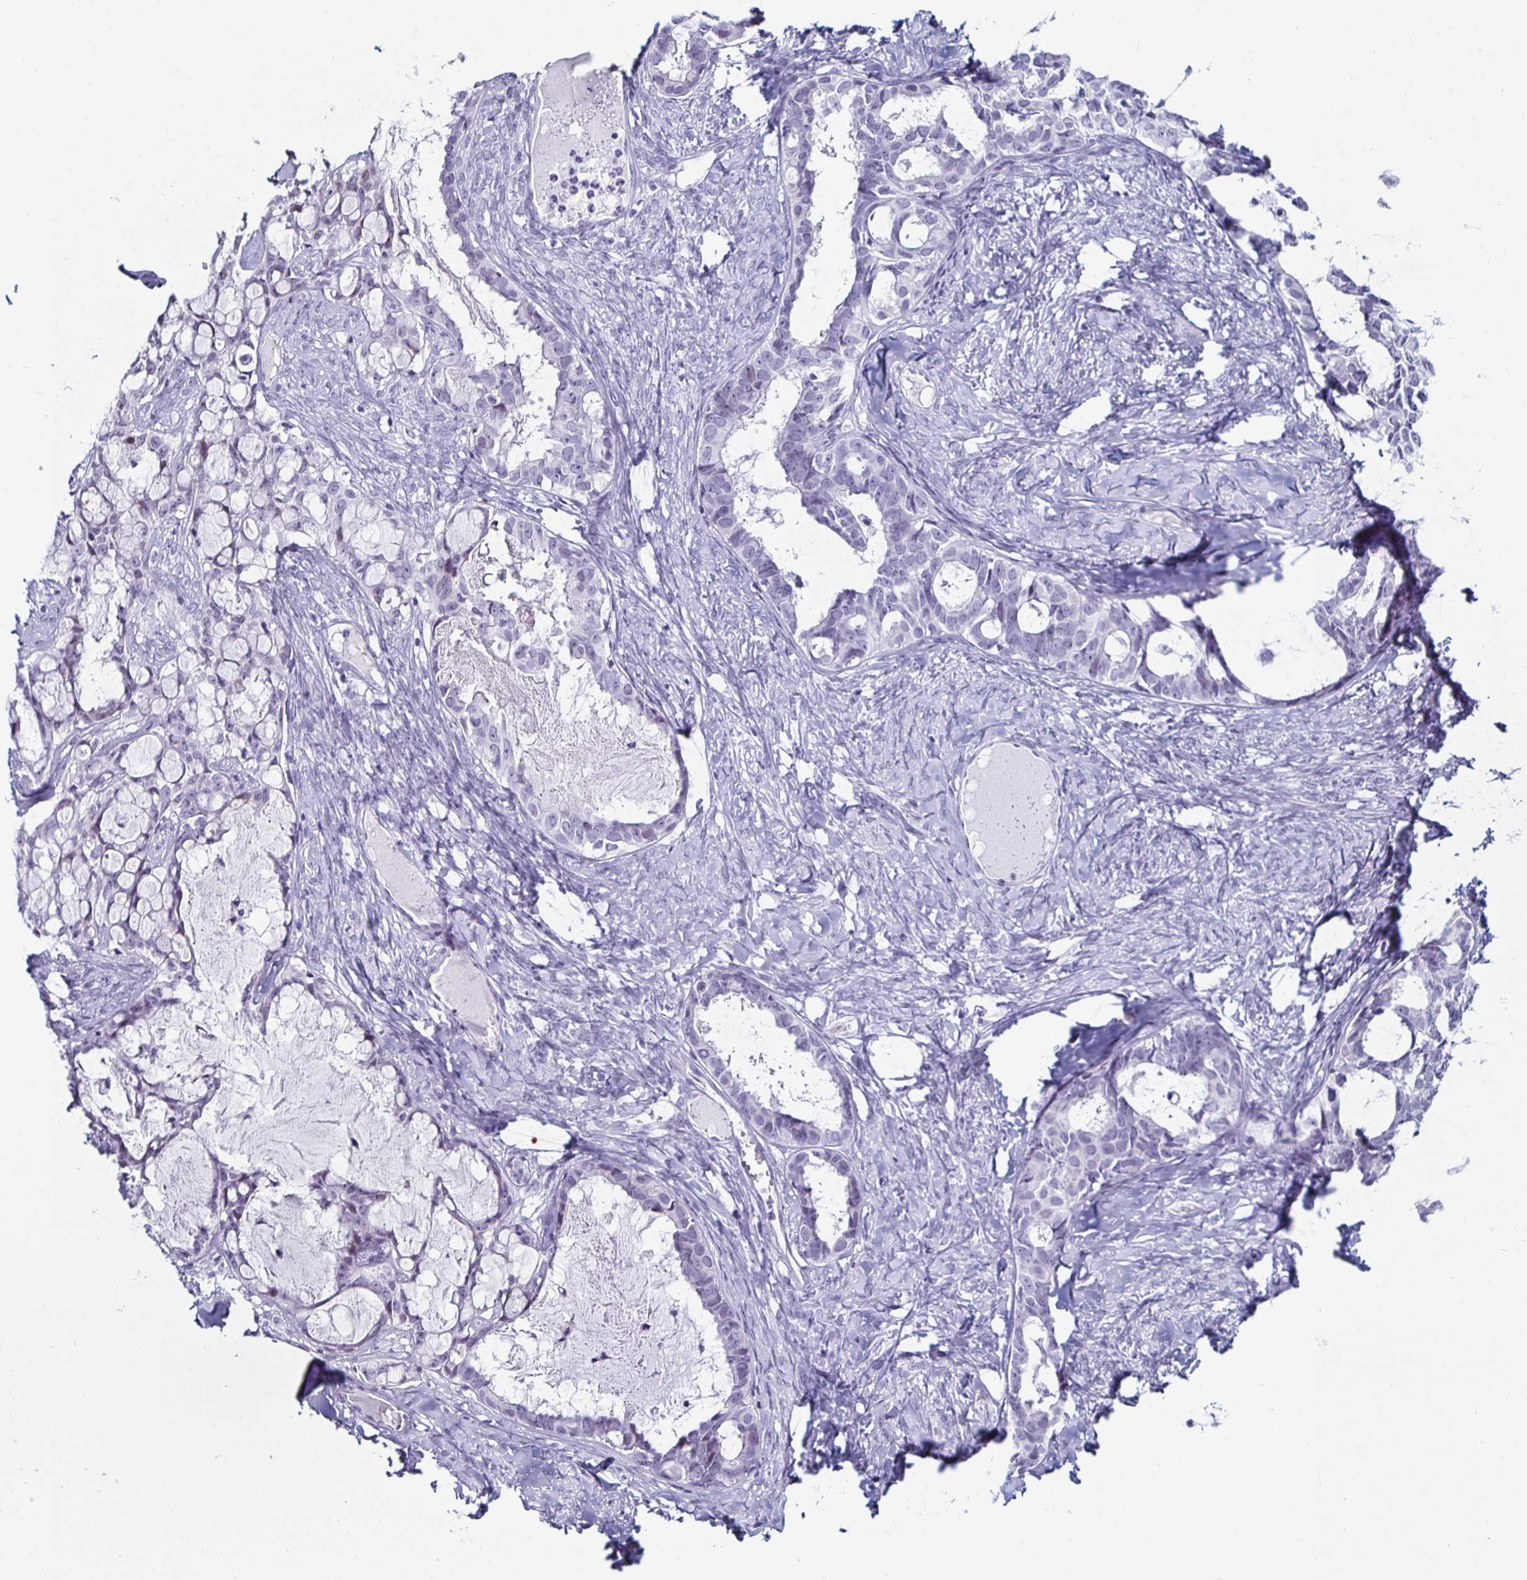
{"staining": {"intensity": "negative", "quantity": "none", "location": "none"}, "tissue": "ovarian cancer", "cell_type": "Tumor cells", "image_type": "cancer", "snomed": [{"axis": "morphology", "description": "Cystadenocarcinoma, serous, NOS"}, {"axis": "topography", "description": "Ovary"}], "caption": "Immunohistochemistry (IHC) micrograph of serous cystadenocarcinoma (ovarian) stained for a protein (brown), which reveals no staining in tumor cells.", "gene": "KRT4", "patient": {"sex": "female", "age": 69}}